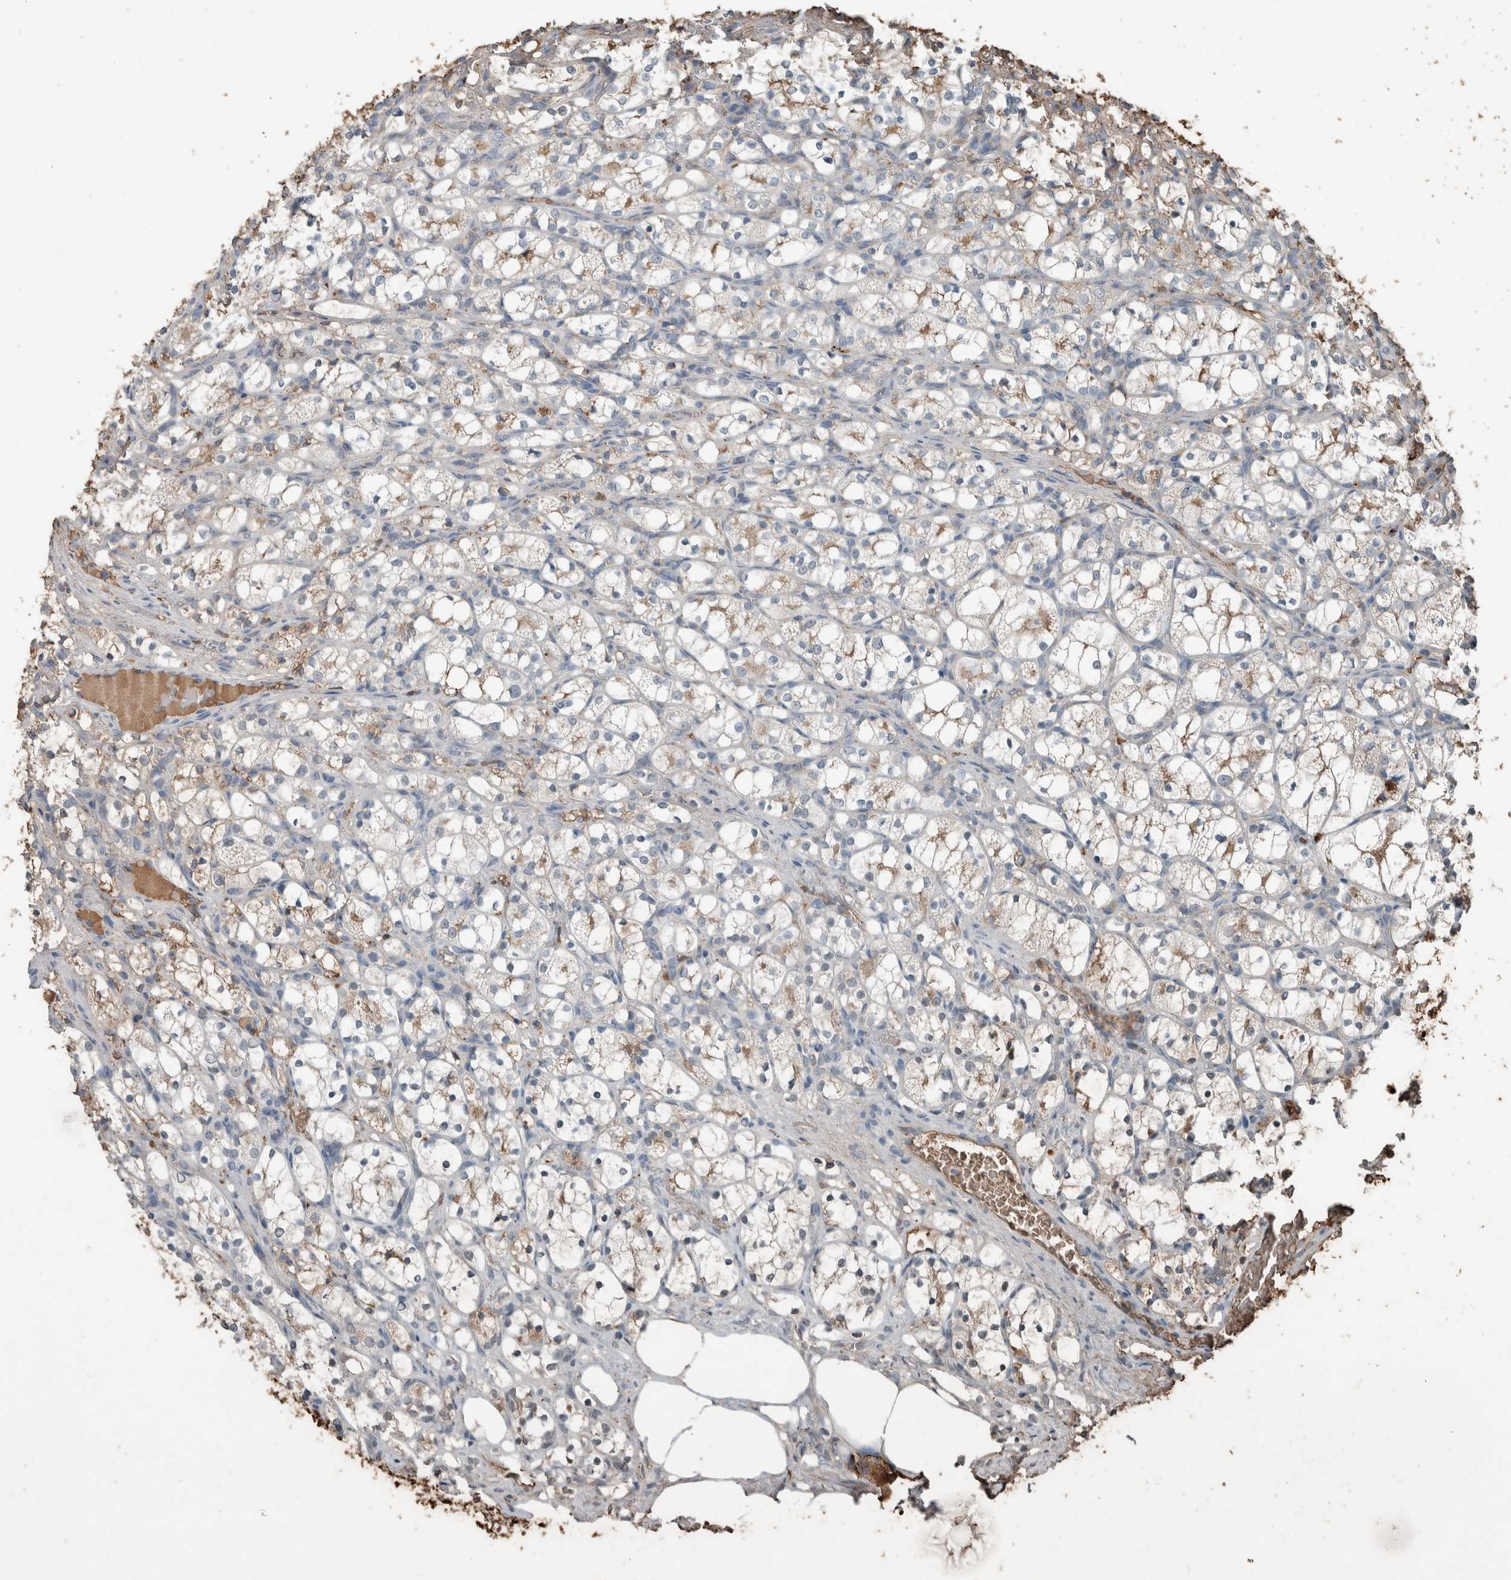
{"staining": {"intensity": "weak", "quantity": "<25%", "location": "cytoplasmic/membranous"}, "tissue": "renal cancer", "cell_type": "Tumor cells", "image_type": "cancer", "snomed": [{"axis": "morphology", "description": "Adenocarcinoma, NOS"}, {"axis": "topography", "description": "Kidney"}], "caption": "IHC histopathology image of neoplastic tissue: human renal adenocarcinoma stained with DAB (3,3'-diaminobenzidine) reveals no significant protein positivity in tumor cells.", "gene": "USP34", "patient": {"sex": "female", "age": 69}}